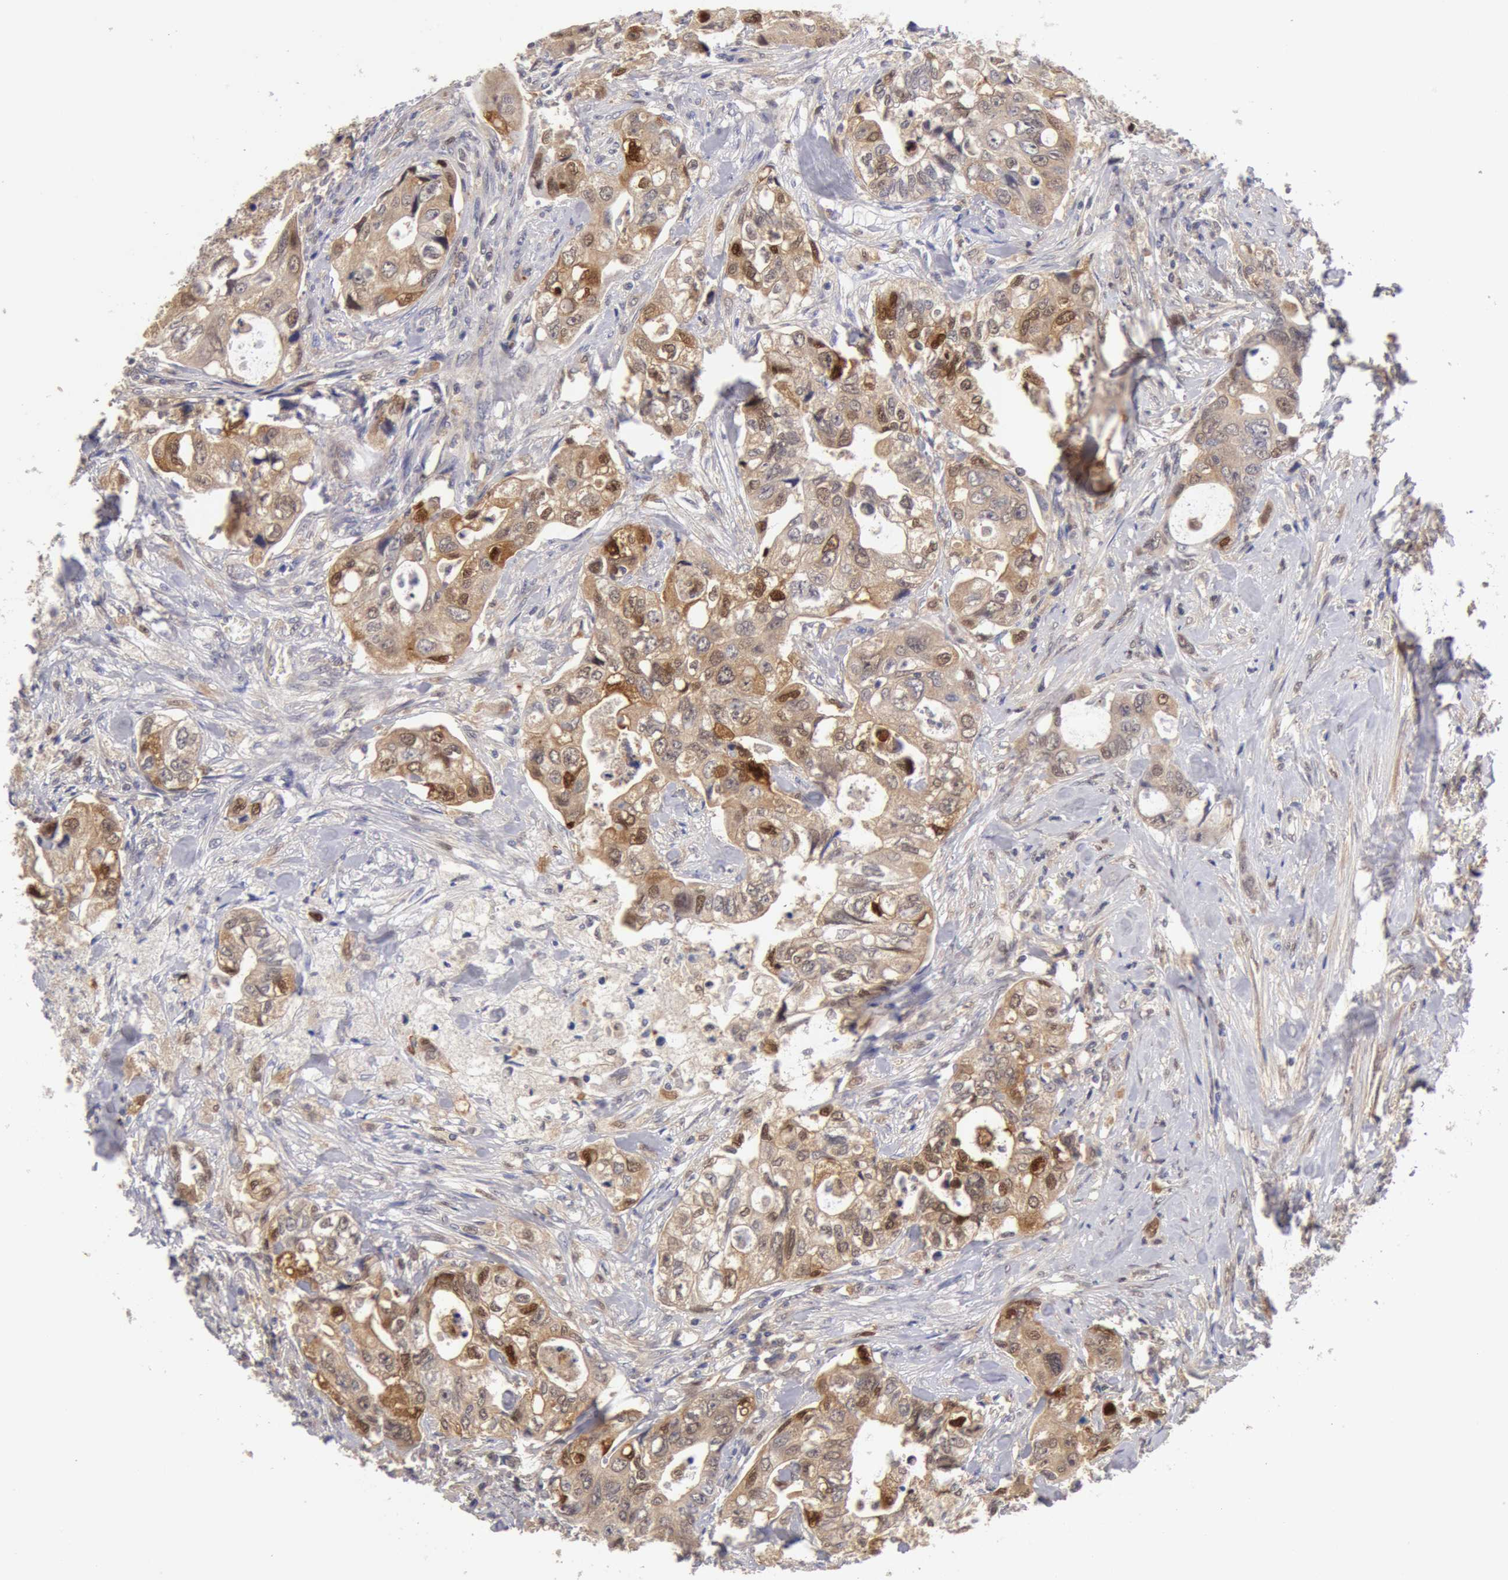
{"staining": {"intensity": "weak", "quantity": "25%-75%", "location": "cytoplasmic/membranous,nuclear"}, "tissue": "colorectal cancer", "cell_type": "Tumor cells", "image_type": "cancer", "snomed": [{"axis": "morphology", "description": "Adenocarcinoma, NOS"}, {"axis": "topography", "description": "Rectum"}], "caption": "Protein staining of colorectal cancer (adenocarcinoma) tissue reveals weak cytoplasmic/membranous and nuclear positivity in approximately 25%-75% of tumor cells. (DAB IHC, brown staining for protein, blue staining for nuclei).", "gene": "TXNRD1", "patient": {"sex": "female", "age": 57}}